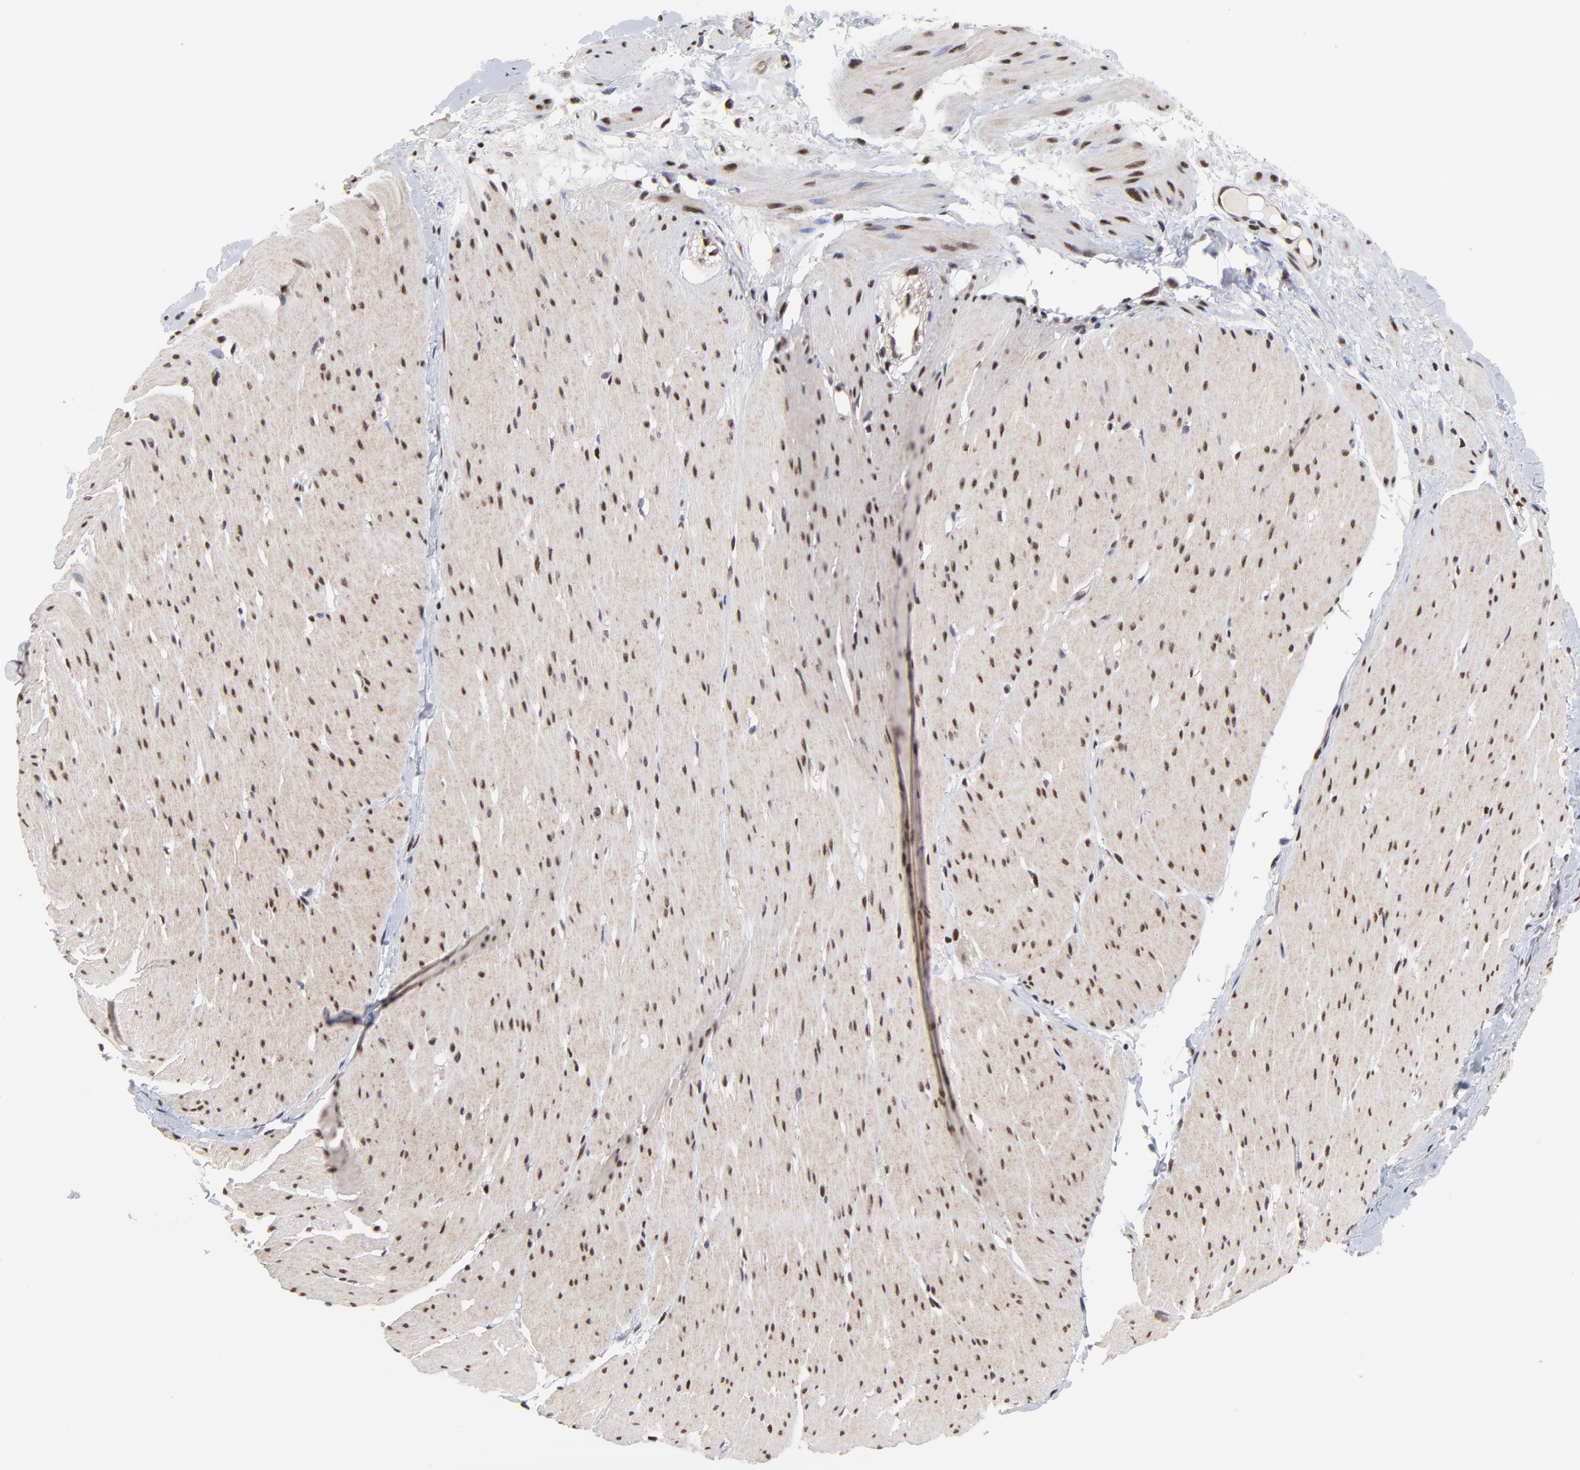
{"staining": {"intensity": "weak", "quantity": "25%-75%", "location": "cytoplasmic/membranous,nuclear"}, "tissue": "smooth muscle", "cell_type": "Smooth muscle cells", "image_type": "normal", "snomed": [{"axis": "morphology", "description": "Normal tissue, NOS"}, {"axis": "topography", "description": "Smooth muscle"}, {"axis": "topography", "description": "Colon"}], "caption": "IHC micrograph of unremarkable smooth muscle: smooth muscle stained using immunohistochemistry exhibits low levels of weak protein expression localized specifically in the cytoplasmic/membranous,nuclear of smooth muscle cells, appearing as a cytoplasmic/membranous,nuclear brown color.", "gene": "DSN1", "patient": {"sex": "male", "age": 67}}